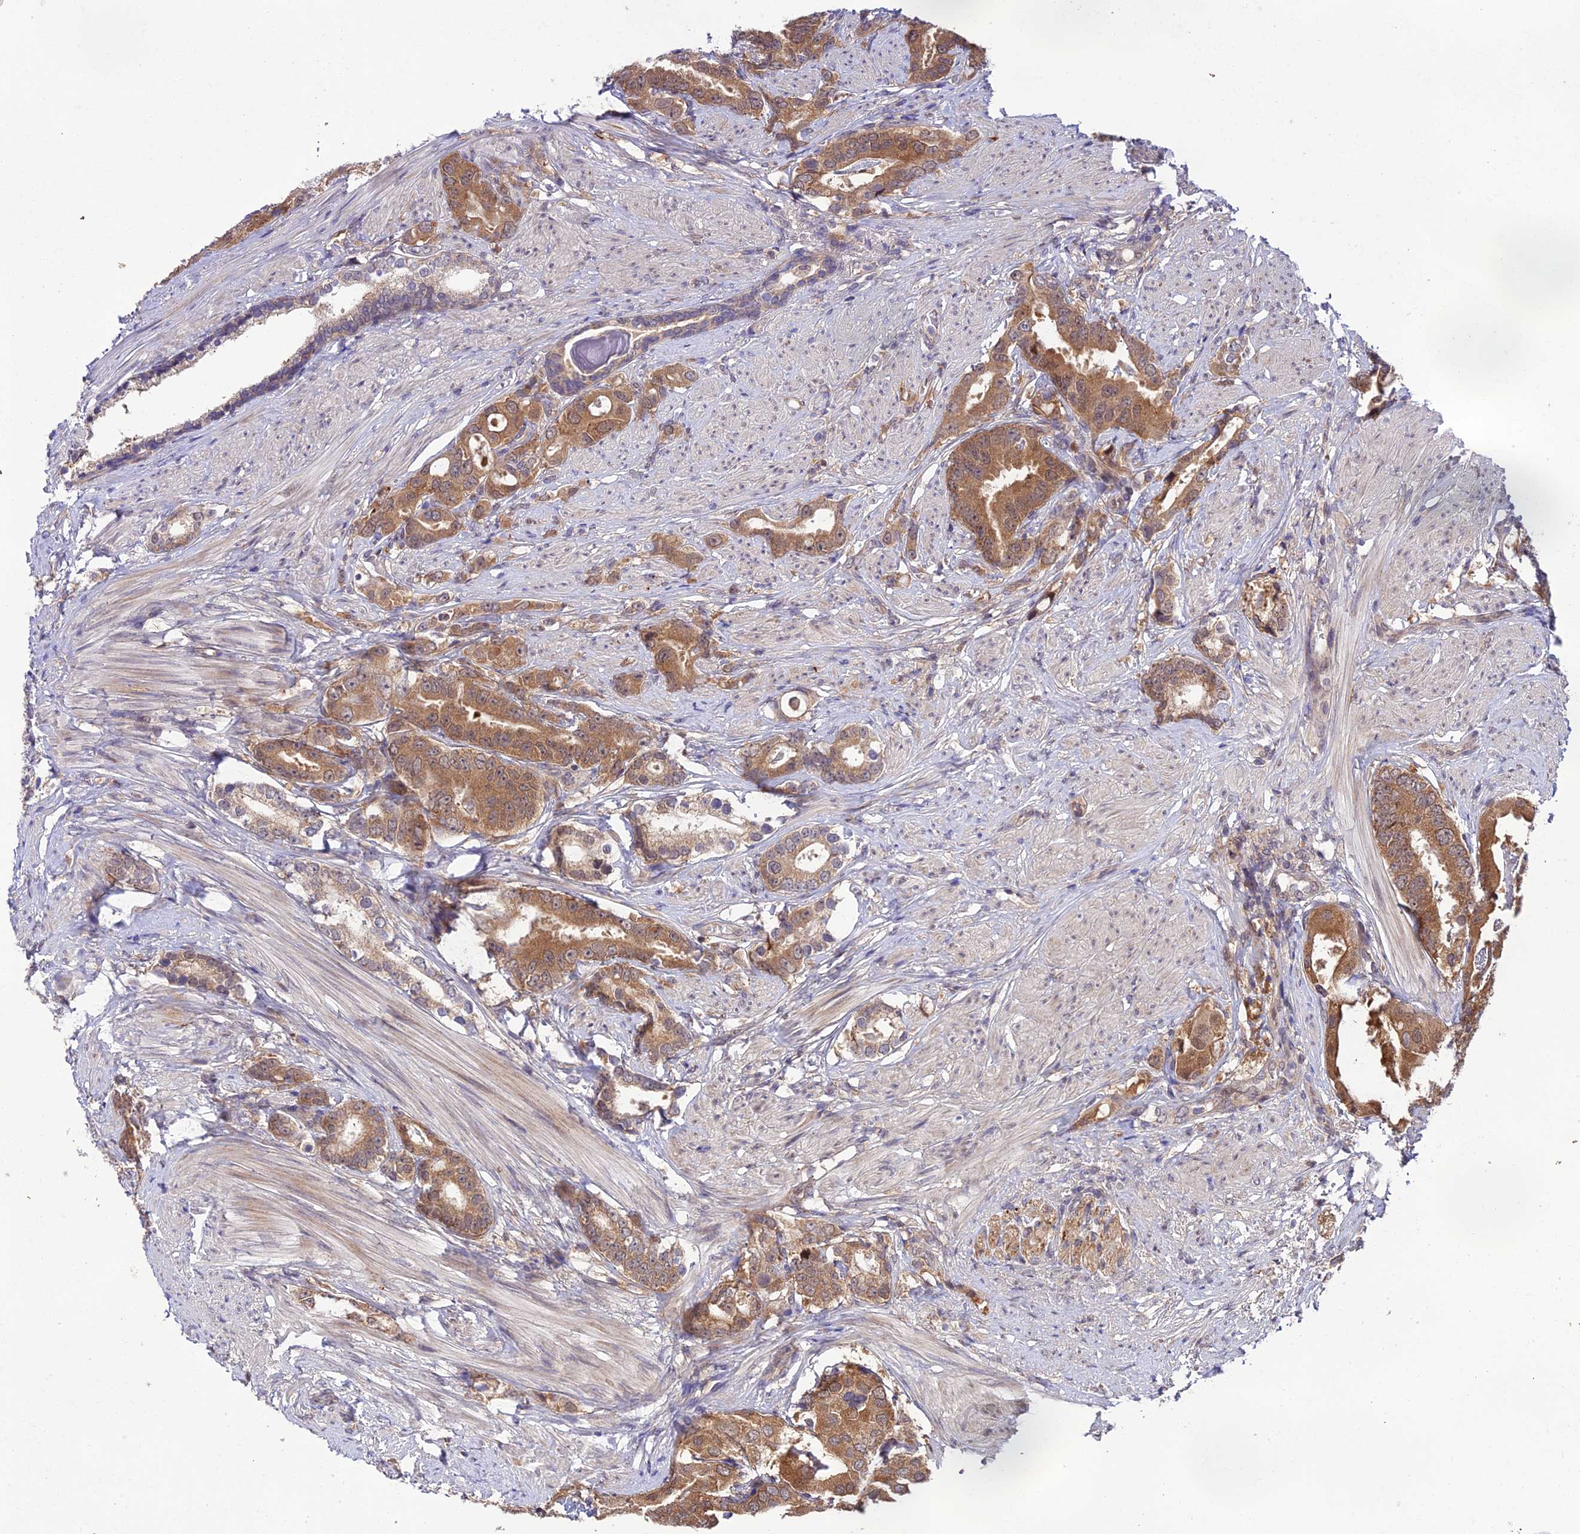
{"staining": {"intensity": "moderate", "quantity": ">75%", "location": "cytoplasmic/membranous"}, "tissue": "prostate cancer", "cell_type": "Tumor cells", "image_type": "cancer", "snomed": [{"axis": "morphology", "description": "Adenocarcinoma, Low grade"}, {"axis": "topography", "description": "Prostate"}], "caption": "Protein expression analysis of low-grade adenocarcinoma (prostate) reveals moderate cytoplasmic/membranous positivity in approximately >75% of tumor cells. The protein is stained brown, and the nuclei are stained in blue (DAB (3,3'-diaminobenzidine) IHC with brightfield microscopy, high magnification).", "gene": "TRIM40", "patient": {"sex": "male", "age": 71}}